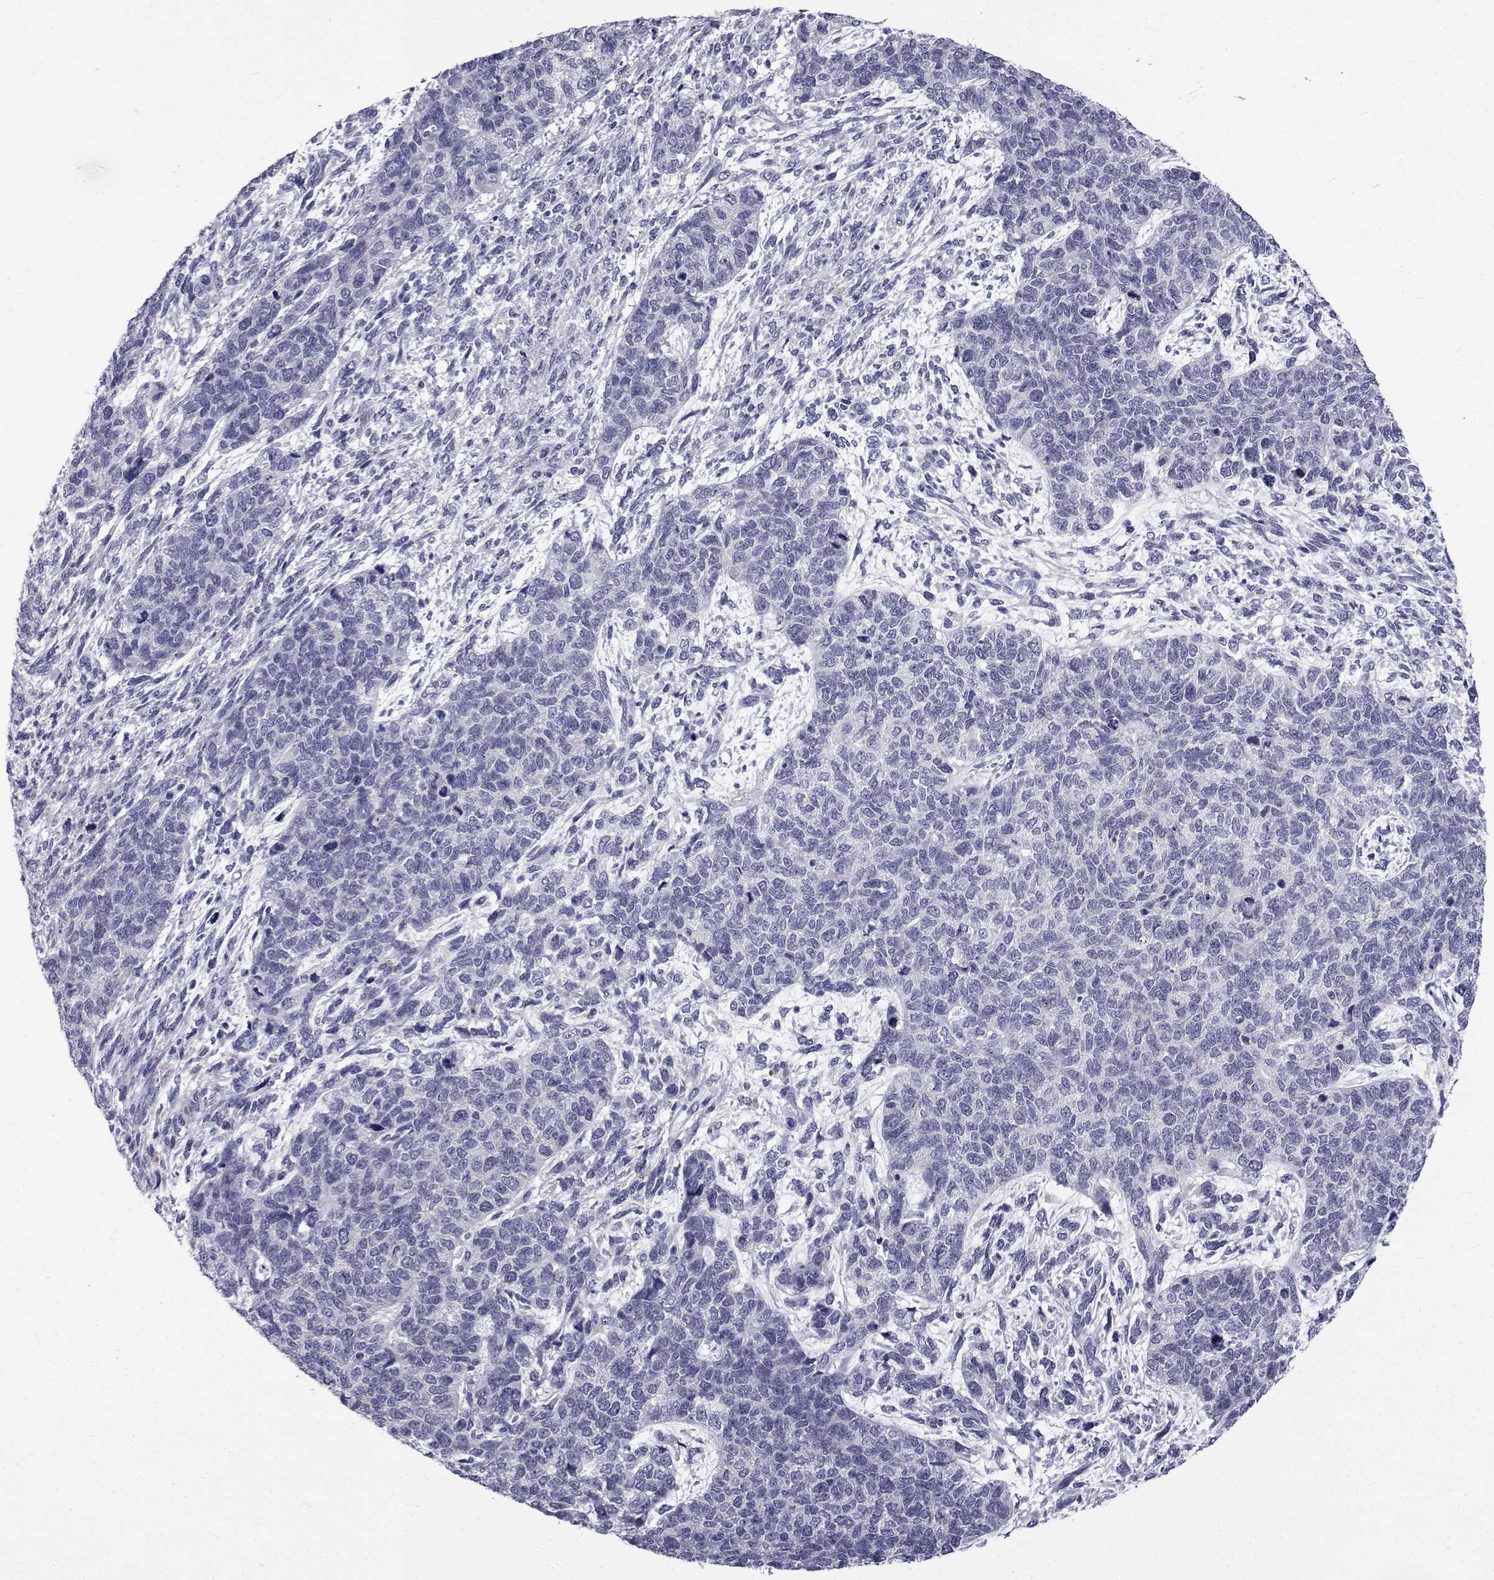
{"staining": {"intensity": "negative", "quantity": "none", "location": "none"}, "tissue": "cervical cancer", "cell_type": "Tumor cells", "image_type": "cancer", "snomed": [{"axis": "morphology", "description": "Squamous cell carcinoma, NOS"}, {"axis": "topography", "description": "Cervix"}], "caption": "A high-resolution image shows IHC staining of cervical squamous cell carcinoma, which exhibits no significant expression in tumor cells.", "gene": "PDE6H", "patient": {"sex": "female", "age": 63}}